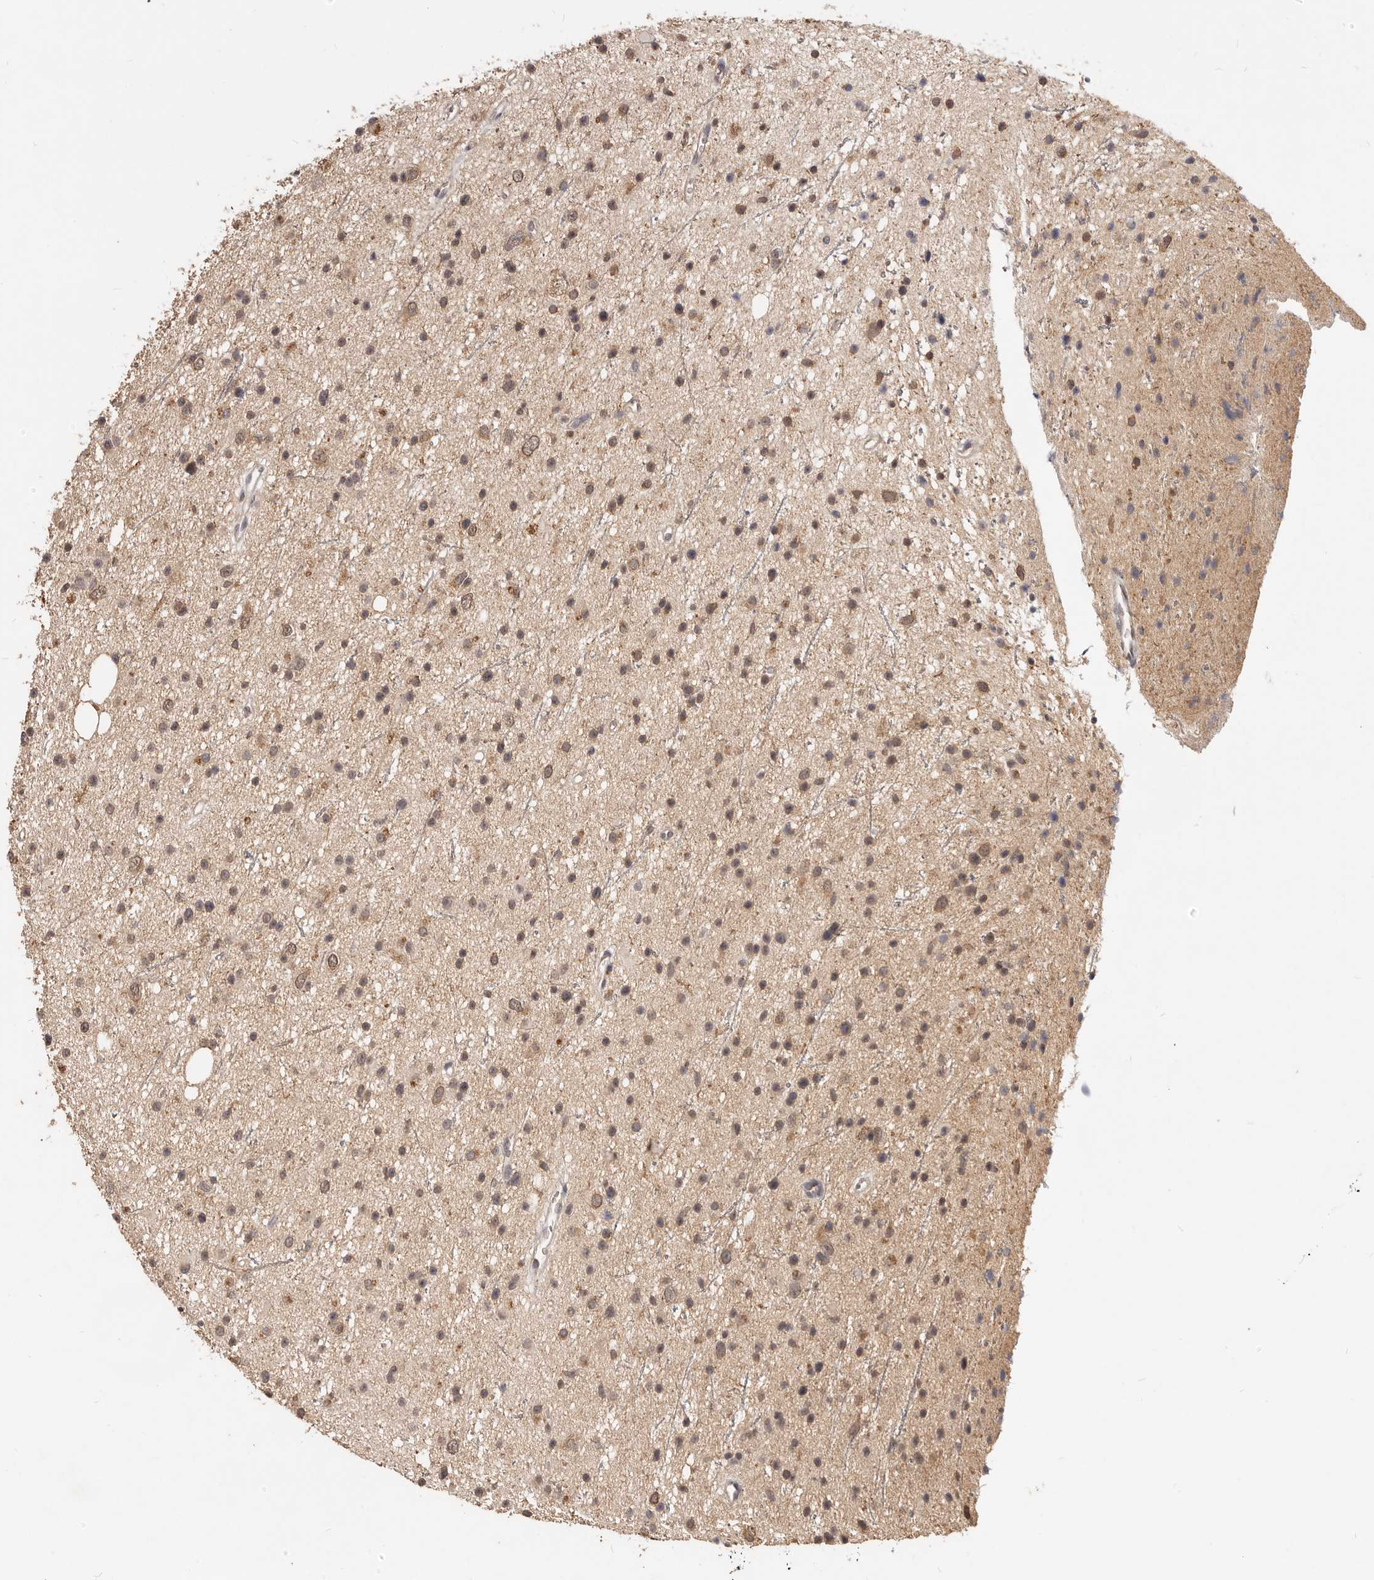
{"staining": {"intensity": "moderate", "quantity": ">75%", "location": "cytoplasmic/membranous,nuclear"}, "tissue": "glioma", "cell_type": "Tumor cells", "image_type": "cancer", "snomed": [{"axis": "morphology", "description": "Glioma, malignant, Low grade"}, {"axis": "topography", "description": "Cerebral cortex"}], "caption": "Human low-grade glioma (malignant) stained with a brown dye demonstrates moderate cytoplasmic/membranous and nuclear positive staining in about >75% of tumor cells.", "gene": "TSPAN13", "patient": {"sex": "female", "age": 39}}